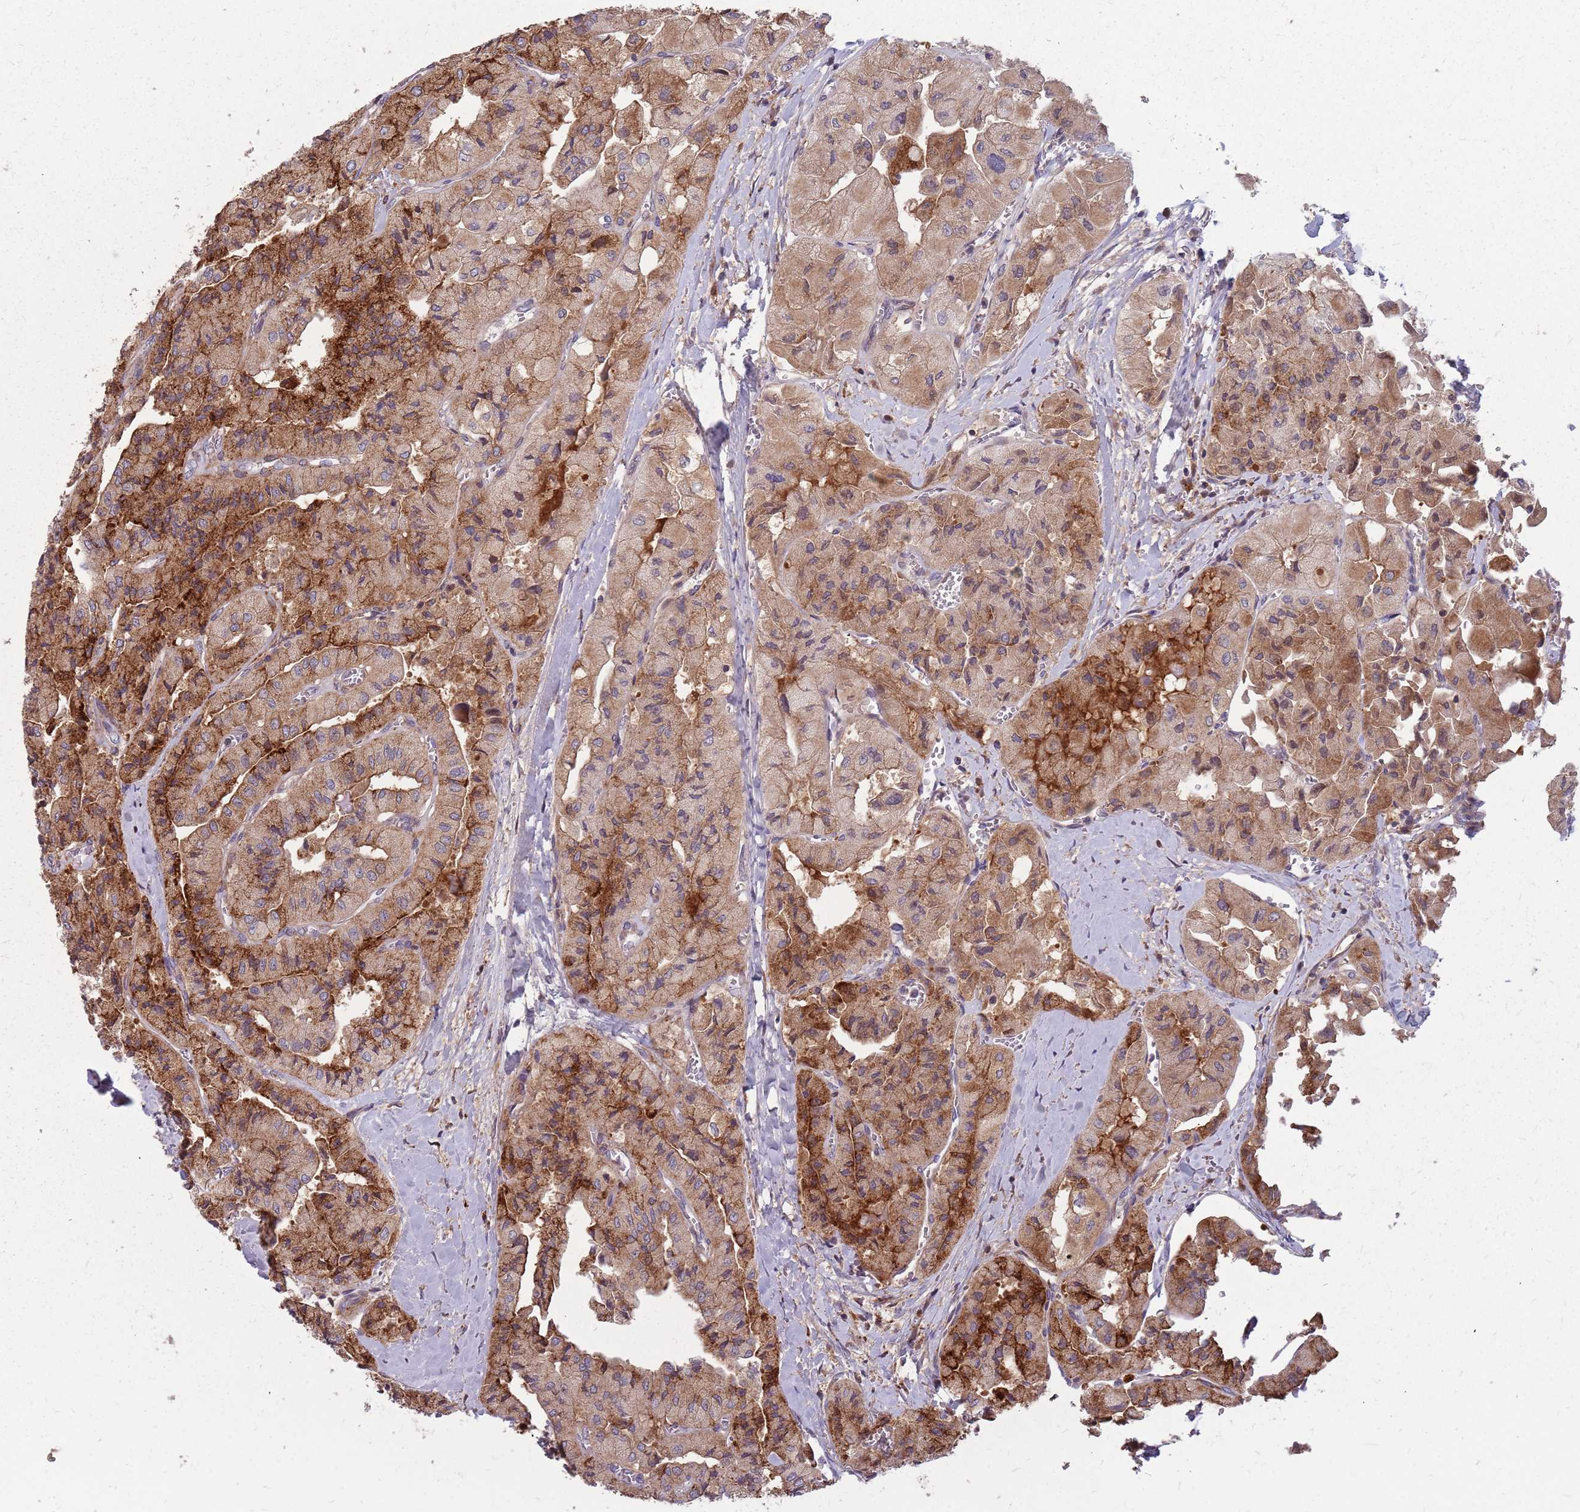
{"staining": {"intensity": "moderate", "quantity": ">75%", "location": "cytoplasmic/membranous"}, "tissue": "thyroid cancer", "cell_type": "Tumor cells", "image_type": "cancer", "snomed": [{"axis": "morphology", "description": "Normal tissue, NOS"}, {"axis": "morphology", "description": "Papillary adenocarcinoma, NOS"}, {"axis": "topography", "description": "Thyroid gland"}], "caption": "This micrograph demonstrates immunohistochemistry (IHC) staining of human thyroid cancer, with medium moderate cytoplasmic/membranous staining in about >75% of tumor cells.", "gene": "NME4", "patient": {"sex": "female", "age": 59}}